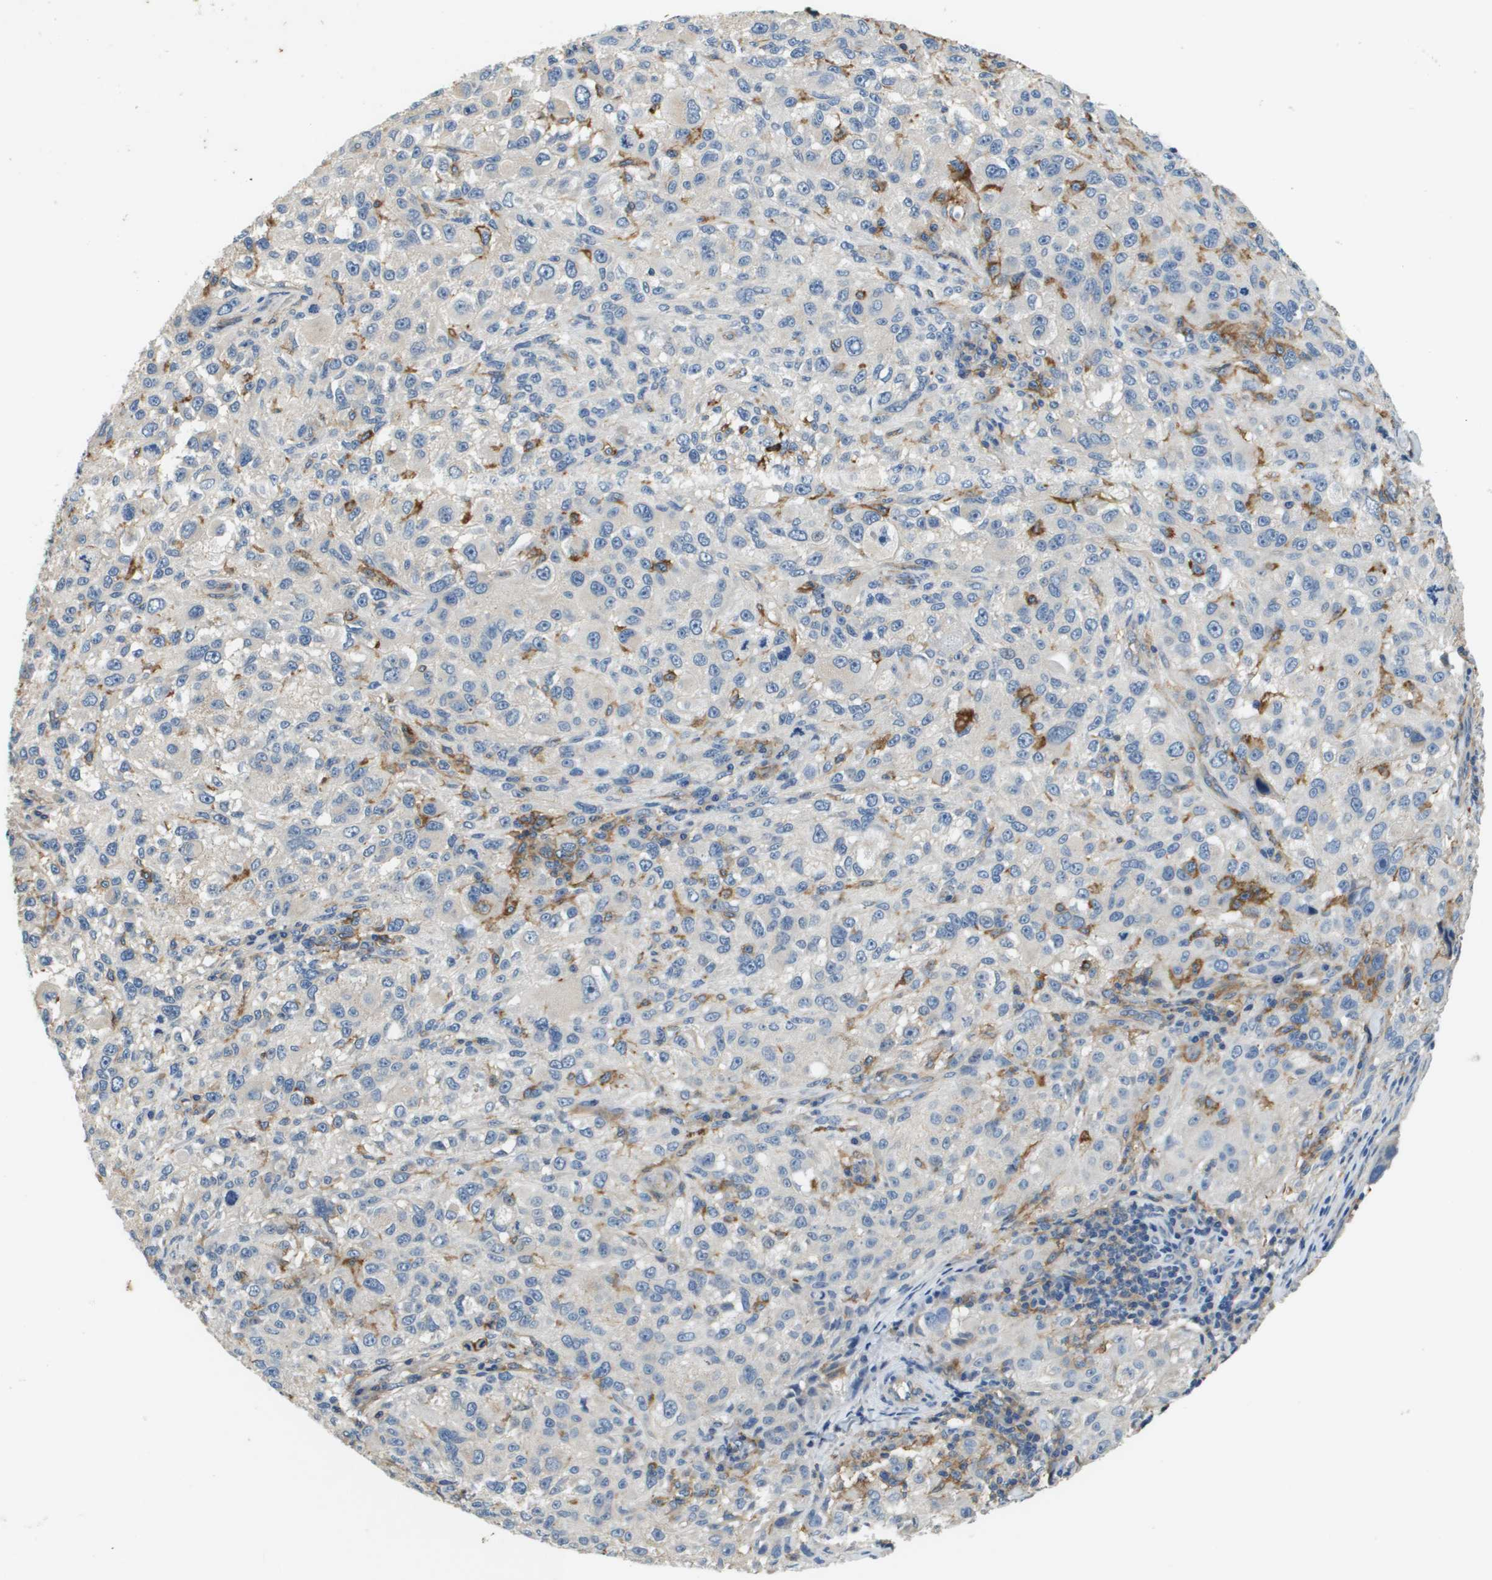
{"staining": {"intensity": "negative", "quantity": "none", "location": "none"}, "tissue": "melanoma", "cell_type": "Tumor cells", "image_type": "cancer", "snomed": [{"axis": "morphology", "description": "Necrosis, NOS"}, {"axis": "morphology", "description": "Malignant melanoma, NOS"}, {"axis": "topography", "description": "Skin"}], "caption": "IHC photomicrograph of neoplastic tissue: malignant melanoma stained with DAB displays no significant protein expression in tumor cells. Brightfield microscopy of IHC stained with DAB (brown) and hematoxylin (blue), captured at high magnification.", "gene": "SLC16A3", "patient": {"sex": "female", "age": 87}}